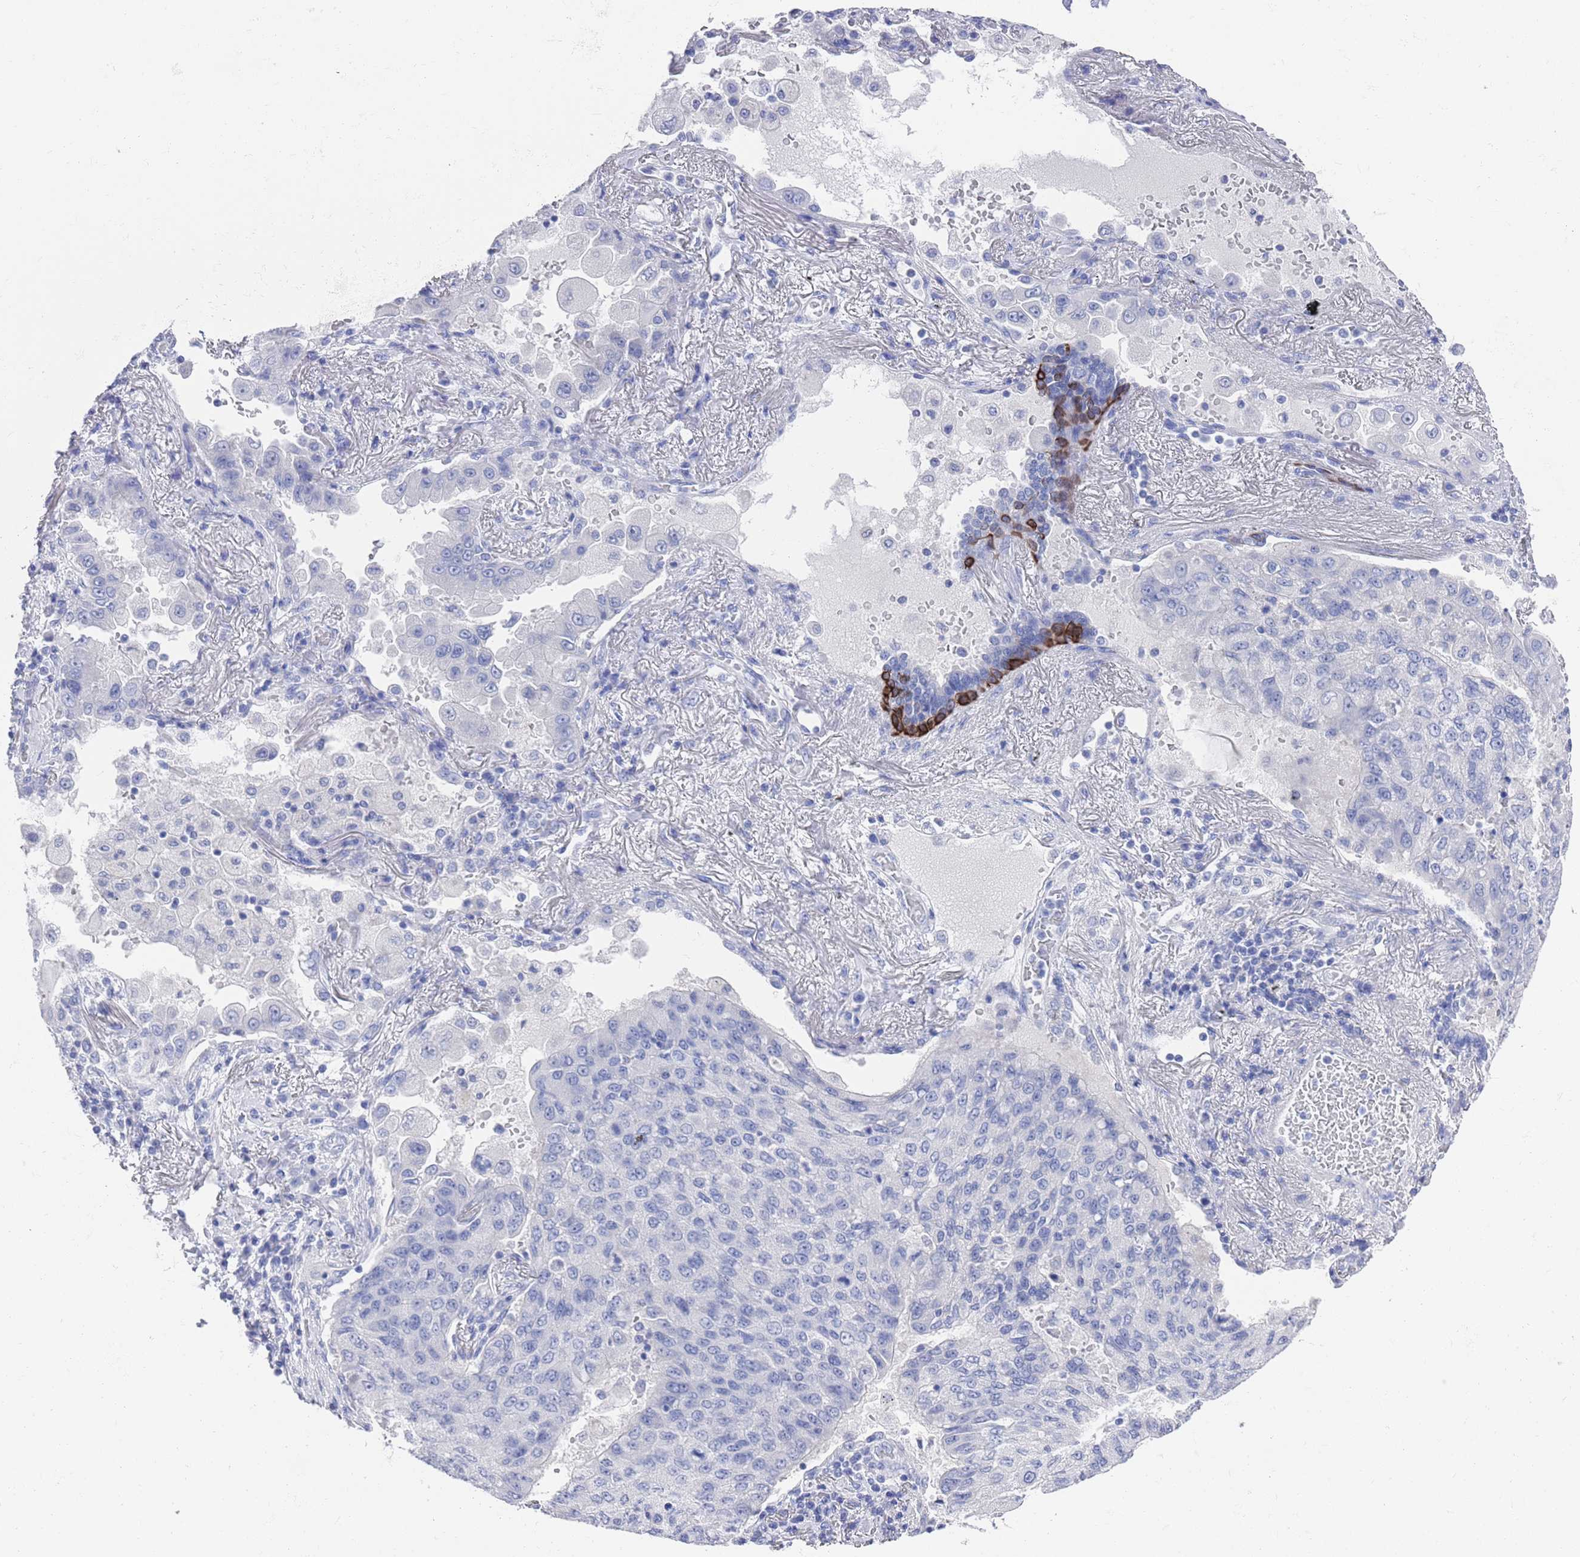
{"staining": {"intensity": "negative", "quantity": "none", "location": "none"}, "tissue": "lung cancer", "cell_type": "Tumor cells", "image_type": "cancer", "snomed": [{"axis": "morphology", "description": "Squamous cell carcinoma, NOS"}, {"axis": "topography", "description": "Lung"}], "caption": "Immunohistochemistry micrograph of neoplastic tissue: human lung squamous cell carcinoma stained with DAB (3,3'-diaminobenzidine) shows no significant protein expression in tumor cells.", "gene": "MTMR2", "patient": {"sex": "male", "age": 74}}